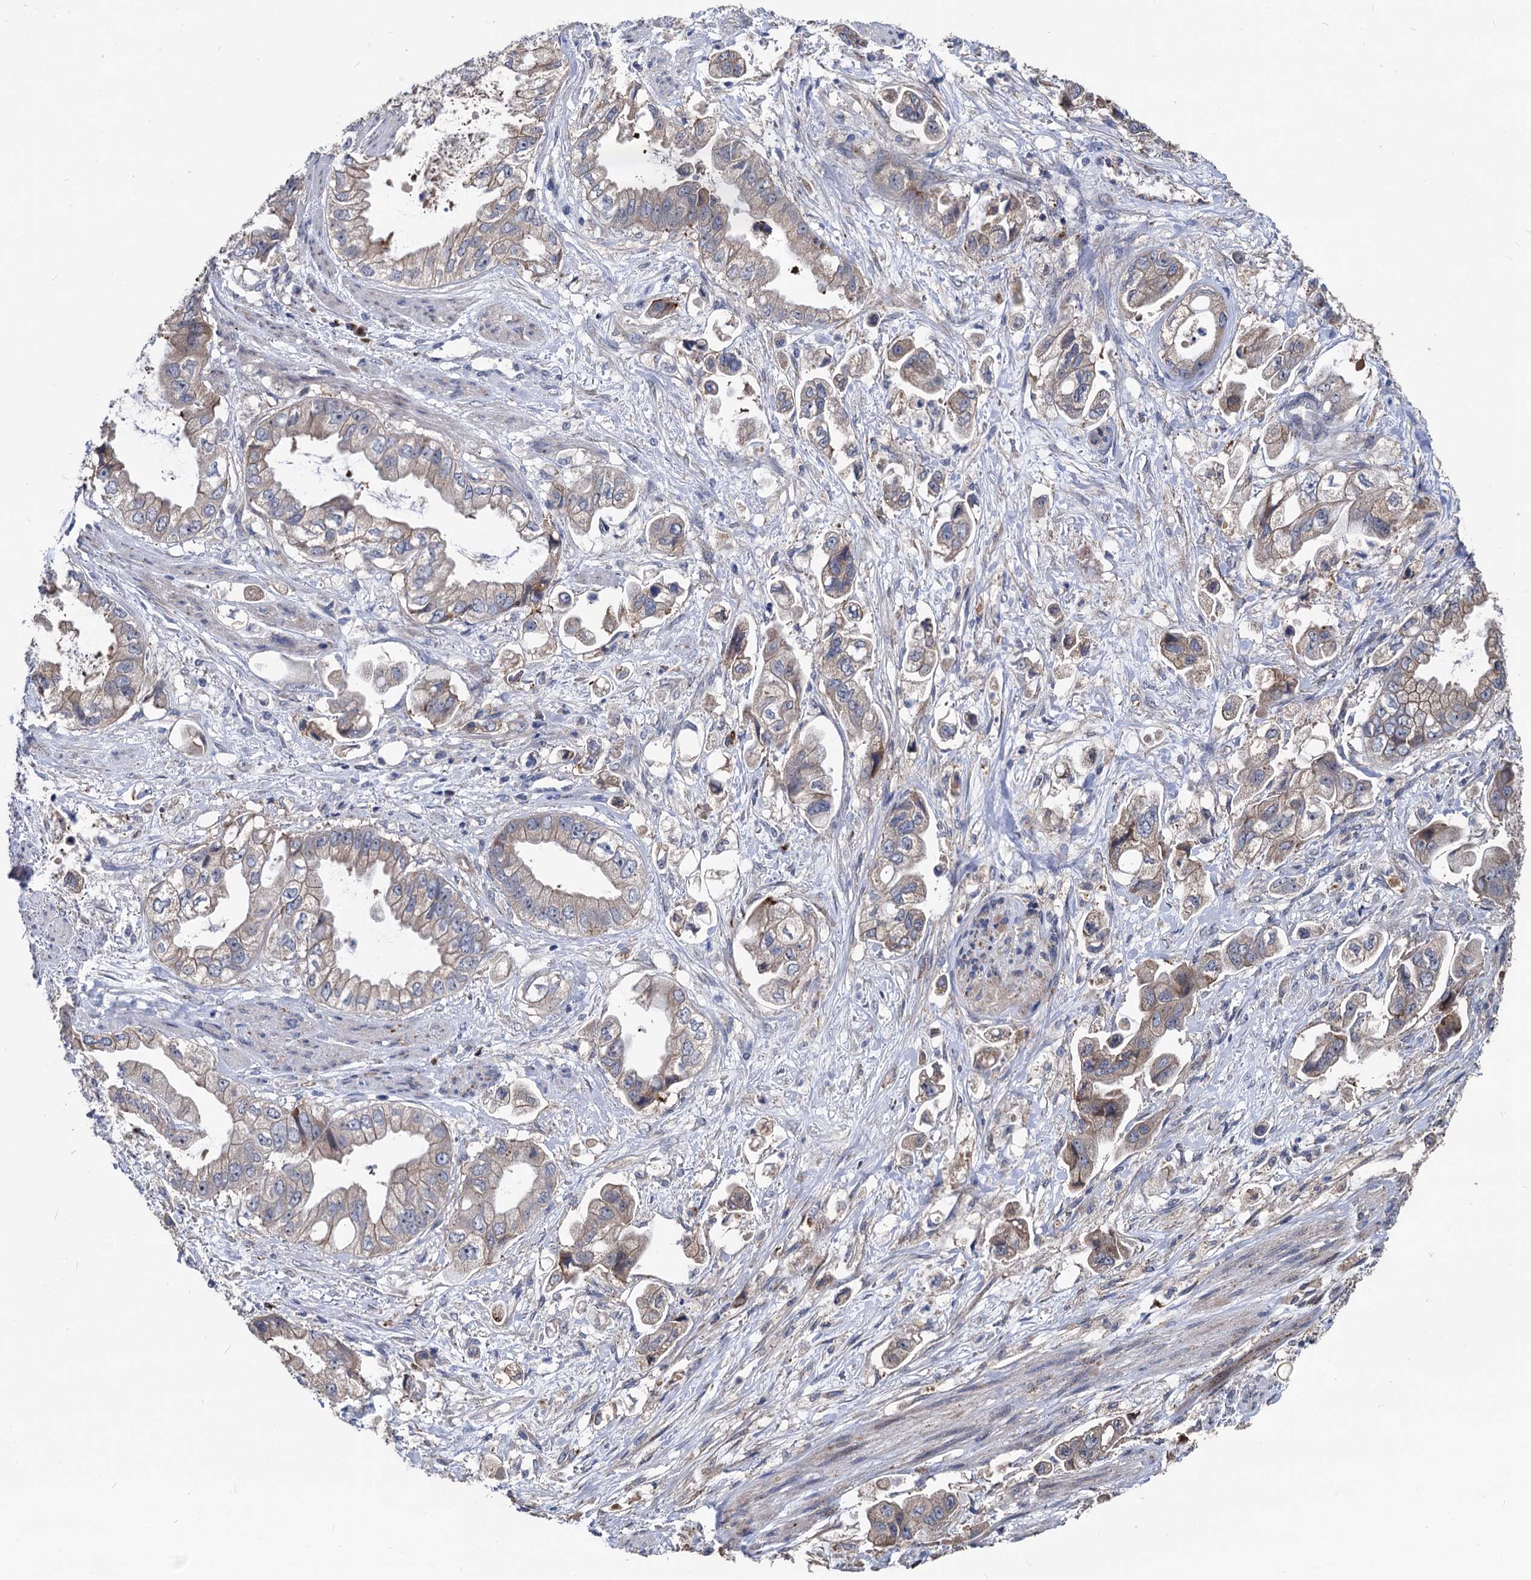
{"staining": {"intensity": "weak", "quantity": "25%-75%", "location": "cytoplasmic/membranous"}, "tissue": "stomach cancer", "cell_type": "Tumor cells", "image_type": "cancer", "snomed": [{"axis": "morphology", "description": "Adenocarcinoma, NOS"}, {"axis": "topography", "description": "Stomach"}], "caption": "DAB immunohistochemical staining of stomach cancer shows weak cytoplasmic/membranous protein positivity in approximately 25%-75% of tumor cells.", "gene": "SMAGP", "patient": {"sex": "male", "age": 62}}